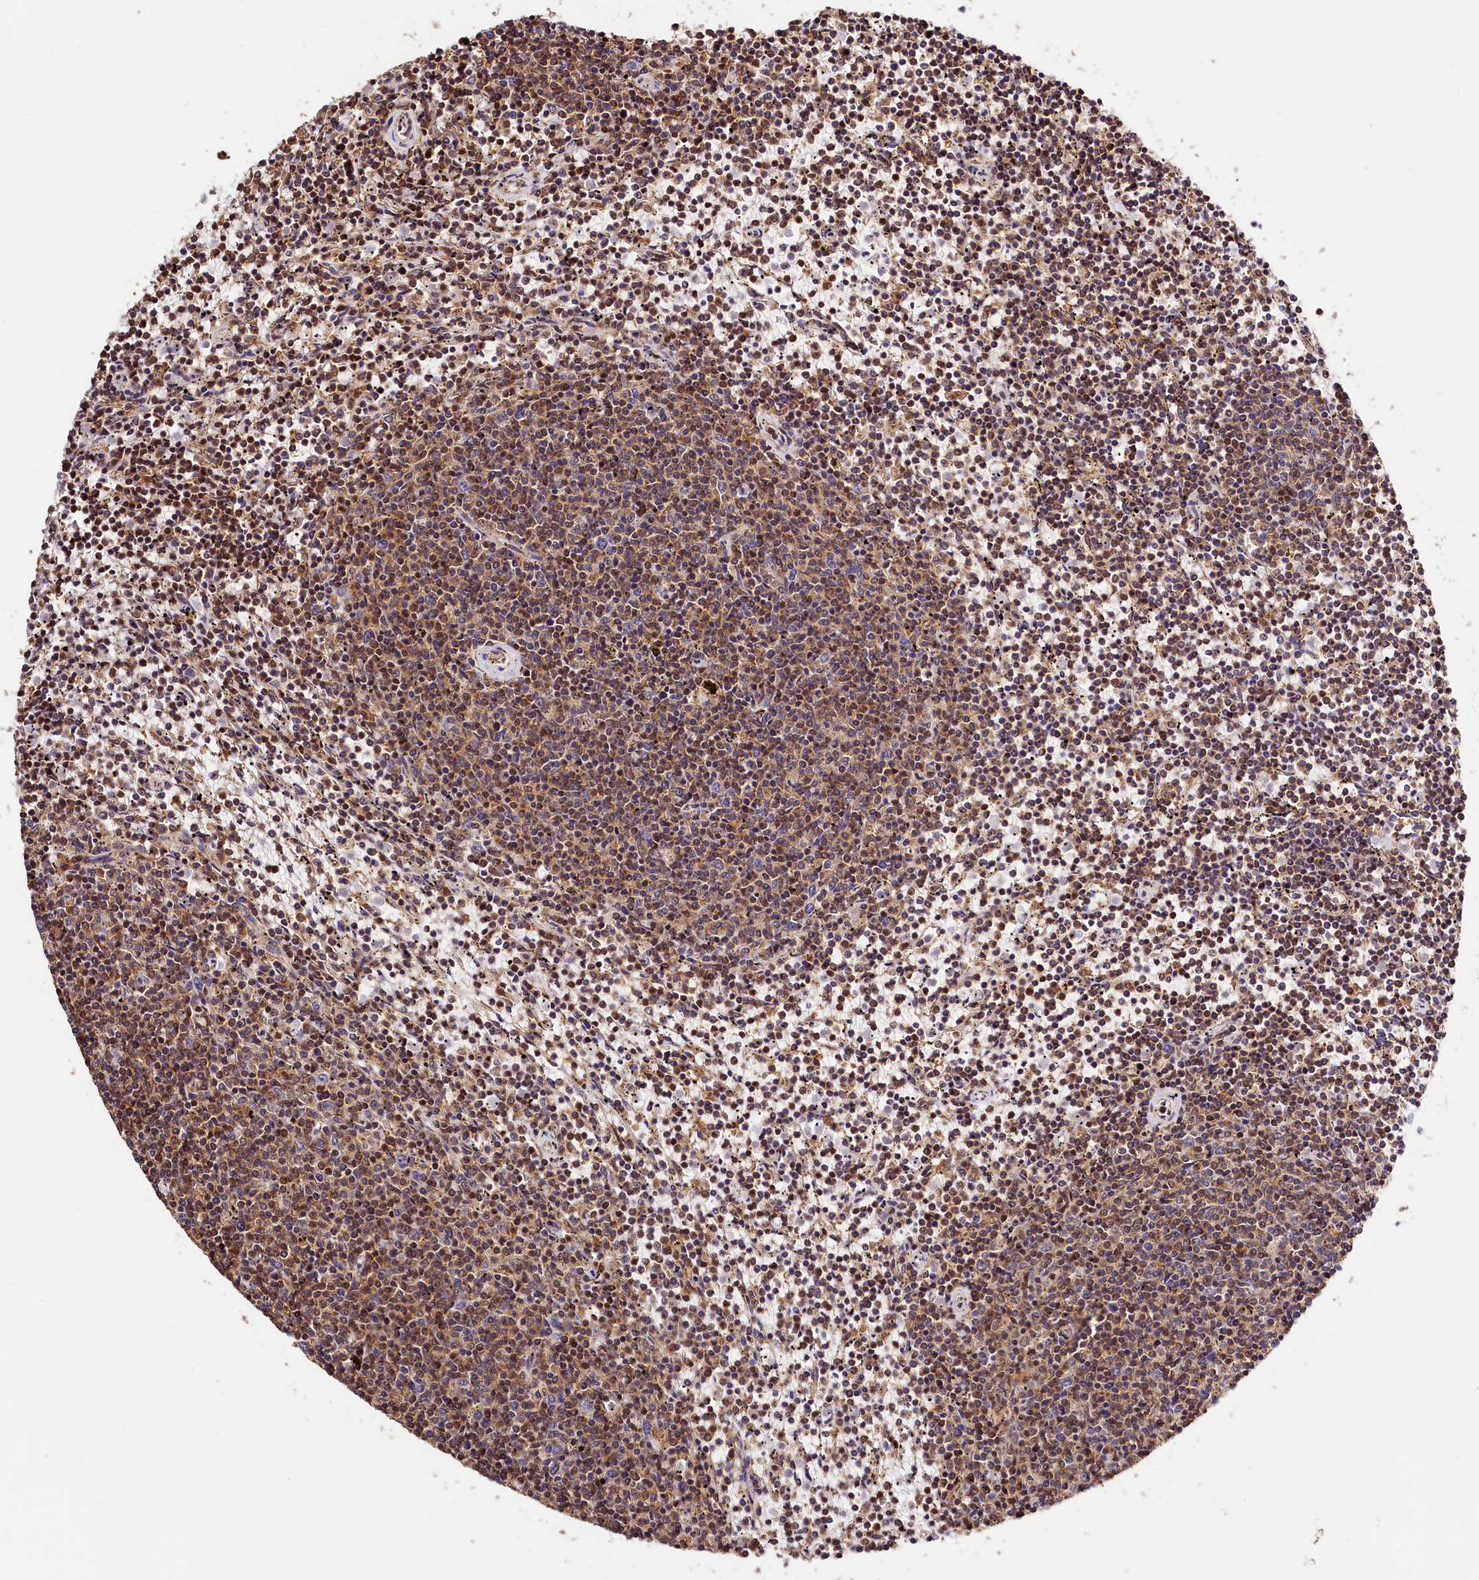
{"staining": {"intensity": "moderate", "quantity": ">75%", "location": "cytoplasmic/membranous,nuclear"}, "tissue": "lymphoma", "cell_type": "Tumor cells", "image_type": "cancer", "snomed": [{"axis": "morphology", "description": "Malignant lymphoma, non-Hodgkin's type, Low grade"}, {"axis": "topography", "description": "Spleen"}], "caption": "There is medium levels of moderate cytoplasmic/membranous and nuclear positivity in tumor cells of malignant lymphoma, non-Hodgkin's type (low-grade), as demonstrated by immunohistochemical staining (brown color).", "gene": "KPTN", "patient": {"sex": "female", "age": 50}}